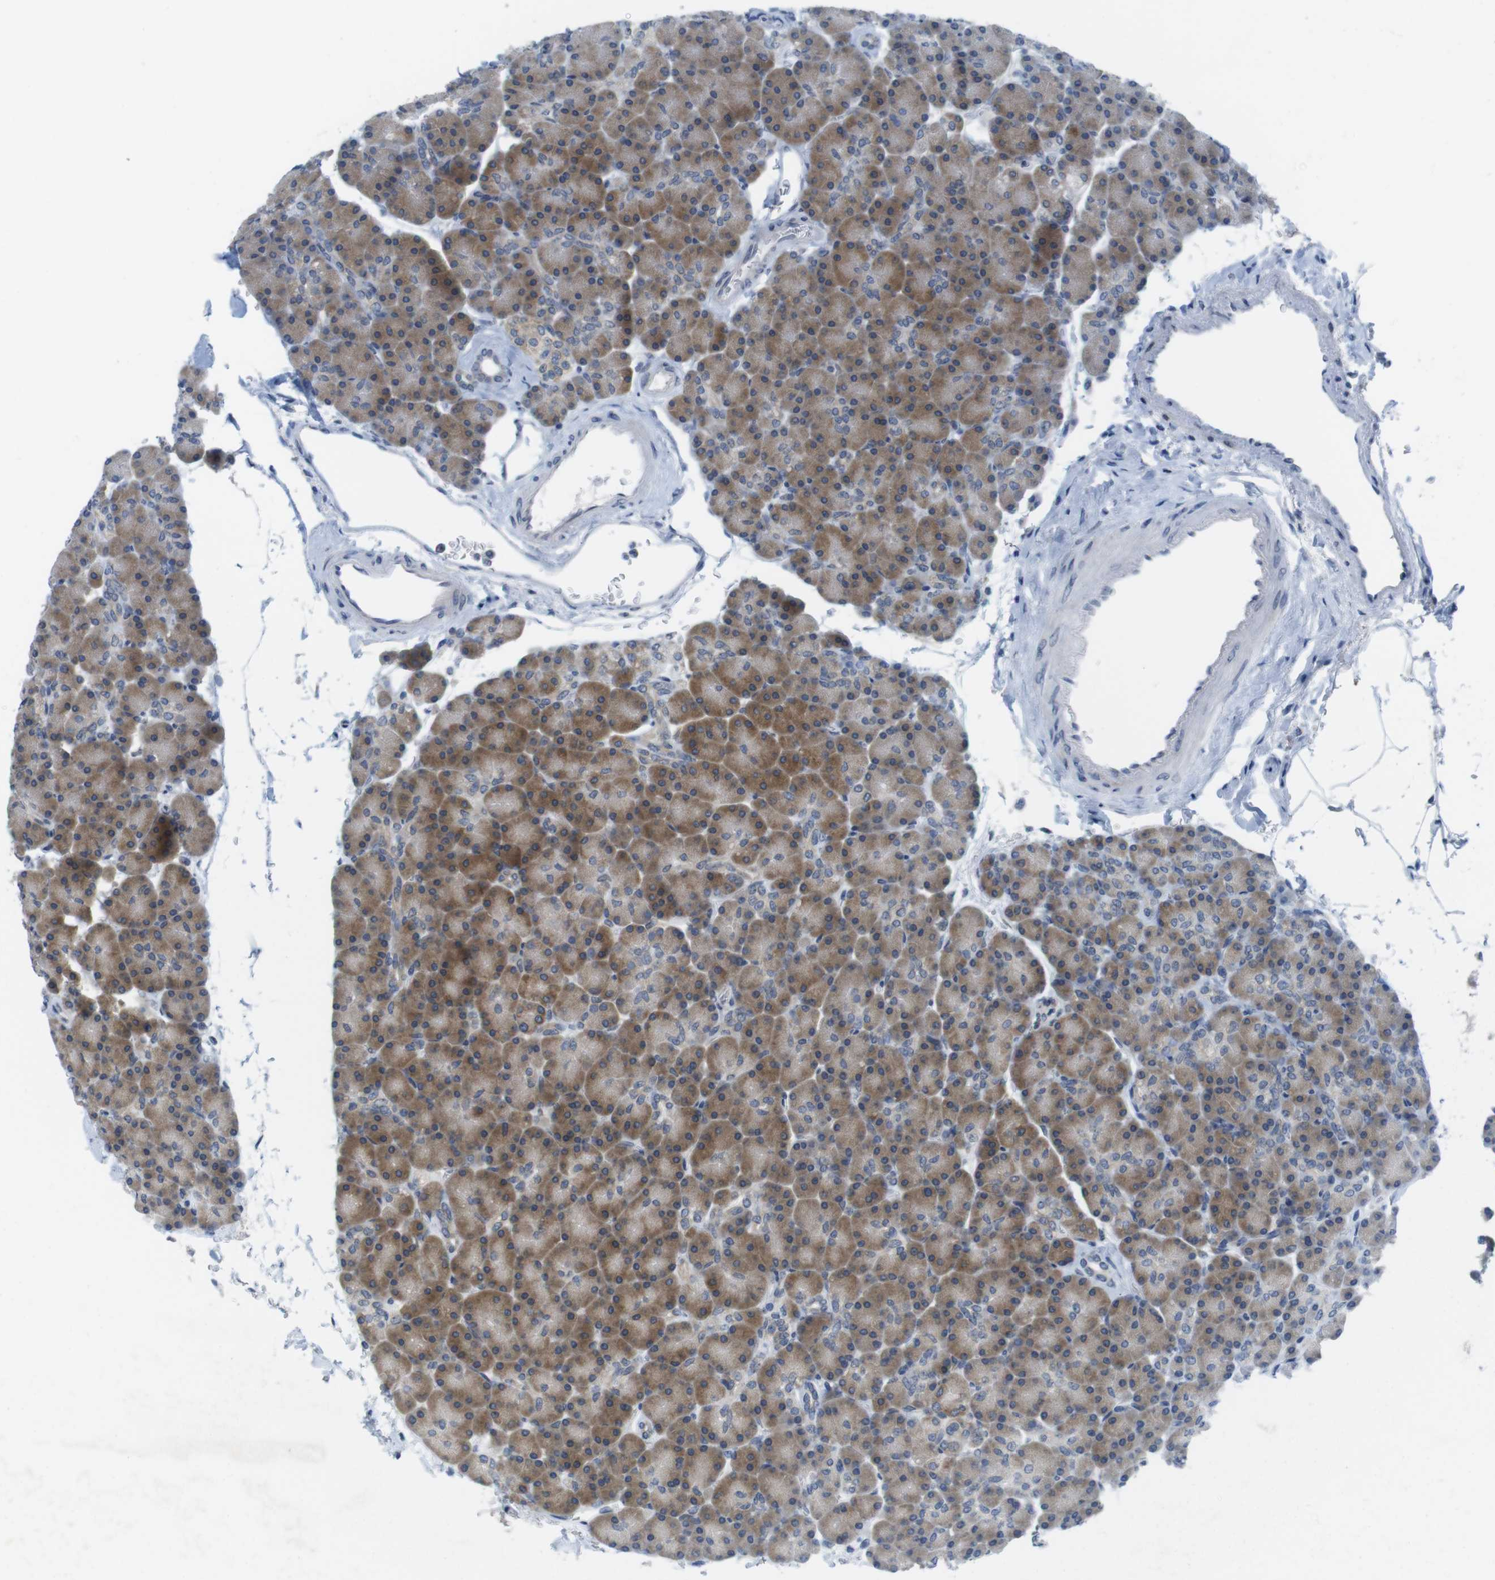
{"staining": {"intensity": "moderate", "quantity": ">75%", "location": "cytoplasmic/membranous"}, "tissue": "pancreas", "cell_type": "Exocrine glandular cells", "image_type": "normal", "snomed": [{"axis": "morphology", "description": "Normal tissue, NOS"}, {"axis": "topography", "description": "Pancreas"}], "caption": "Brown immunohistochemical staining in normal human pancreas shows moderate cytoplasmic/membranous expression in about >75% of exocrine glandular cells. The staining is performed using DAB brown chromogen to label protein expression. The nuclei are counter-stained blue using hematoxylin.", "gene": "ERGIC3", "patient": {"sex": "female", "age": 43}}